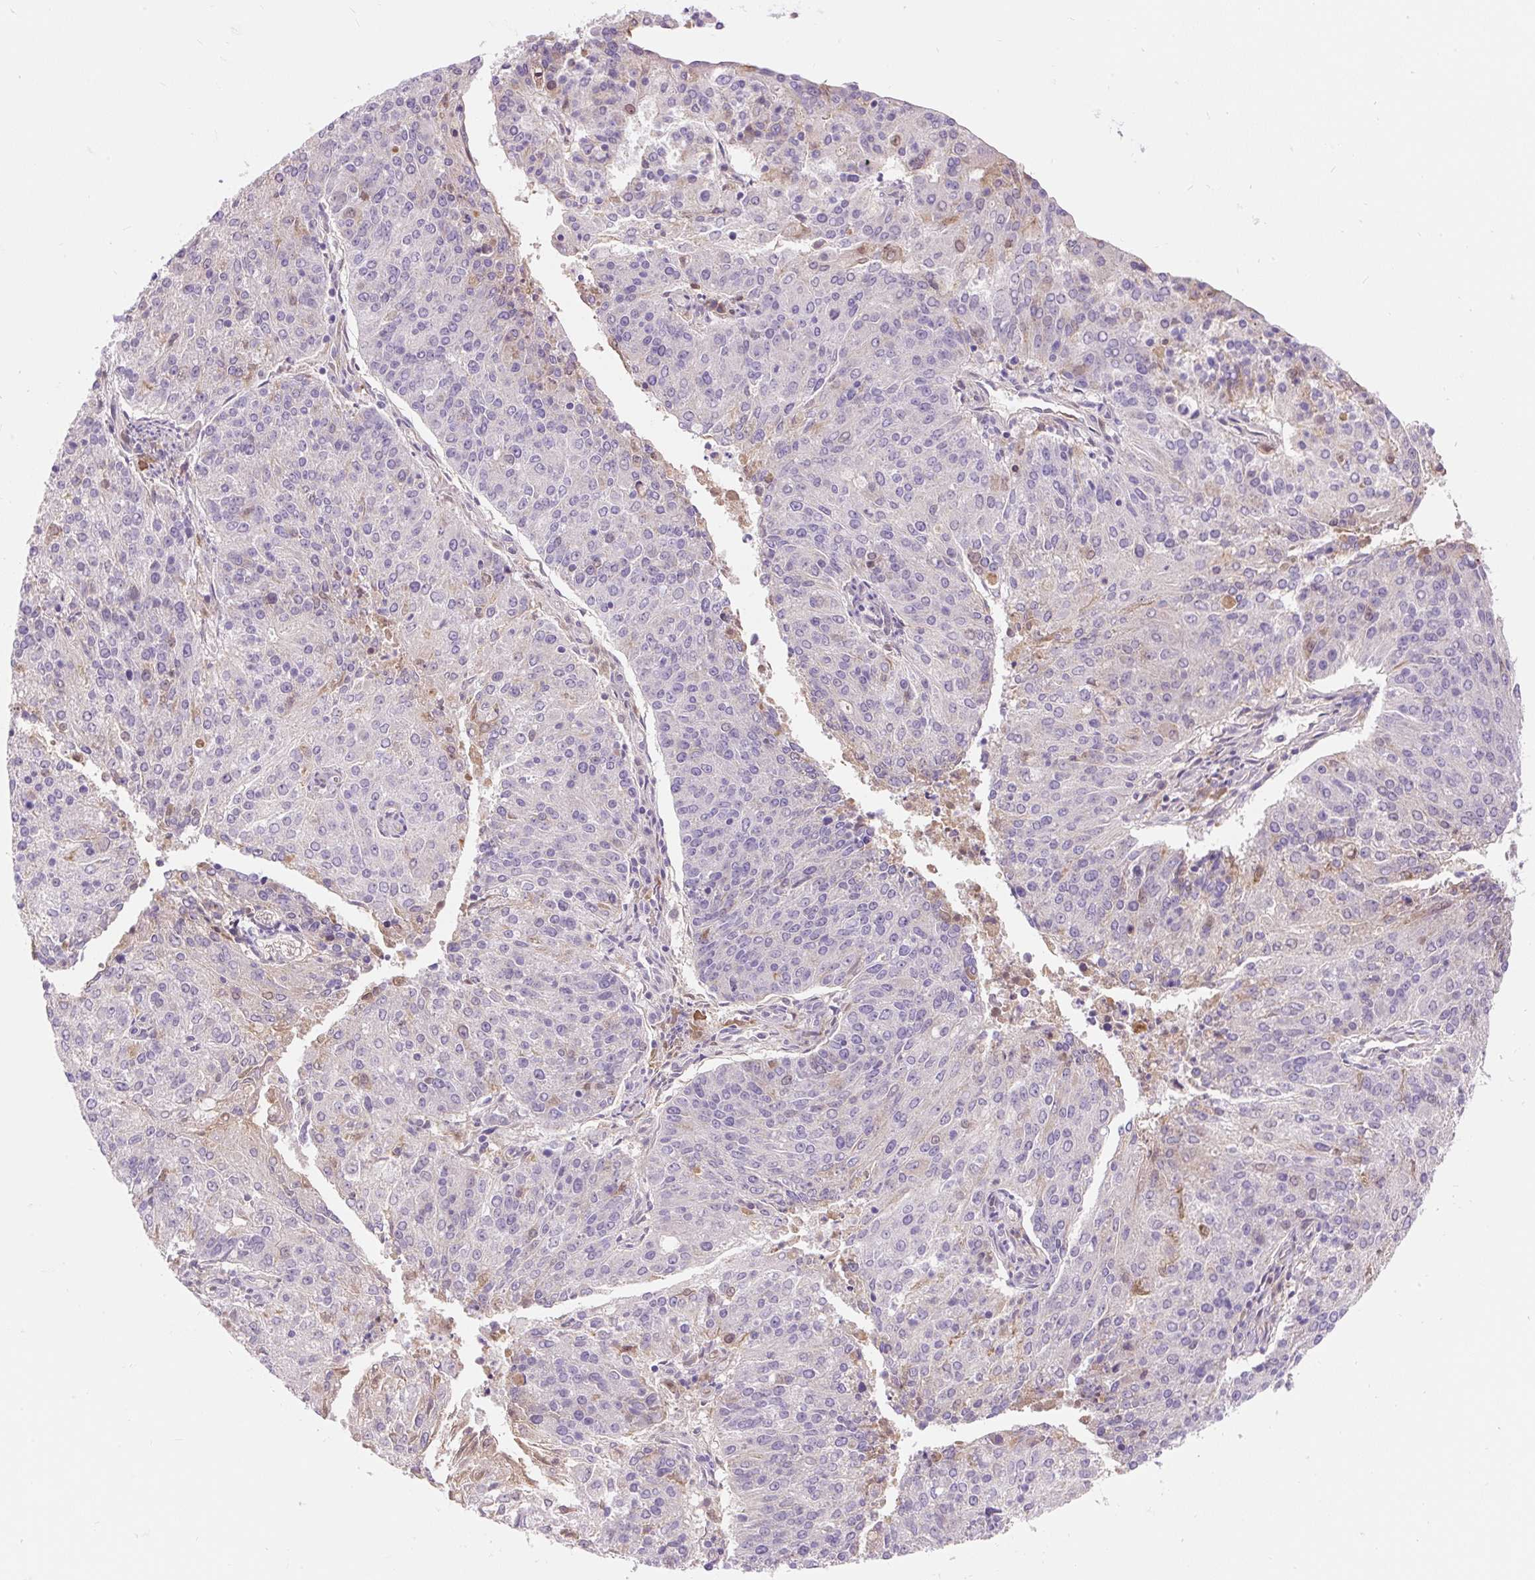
{"staining": {"intensity": "moderate", "quantity": "<25%", "location": "cytoplasmic/membranous"}, "tissue": "endometrial cancer", "cell_type": "Tumor cells", "image_type": "cancer", "snomed": [{"axis": "morphology", "description": "Adenocarcinoma, NOS"}, {"axis": "topography", "description": "Endometrium"}], "caption": "Protein expression analysis of human endometrial cancer (adenocarcinoma) reveals moderate cytoplasmic/membranous staining in about <25% of tumor cells.", "gene": "TMEM150C", "patient": {"sex": "female", "age": 82}}